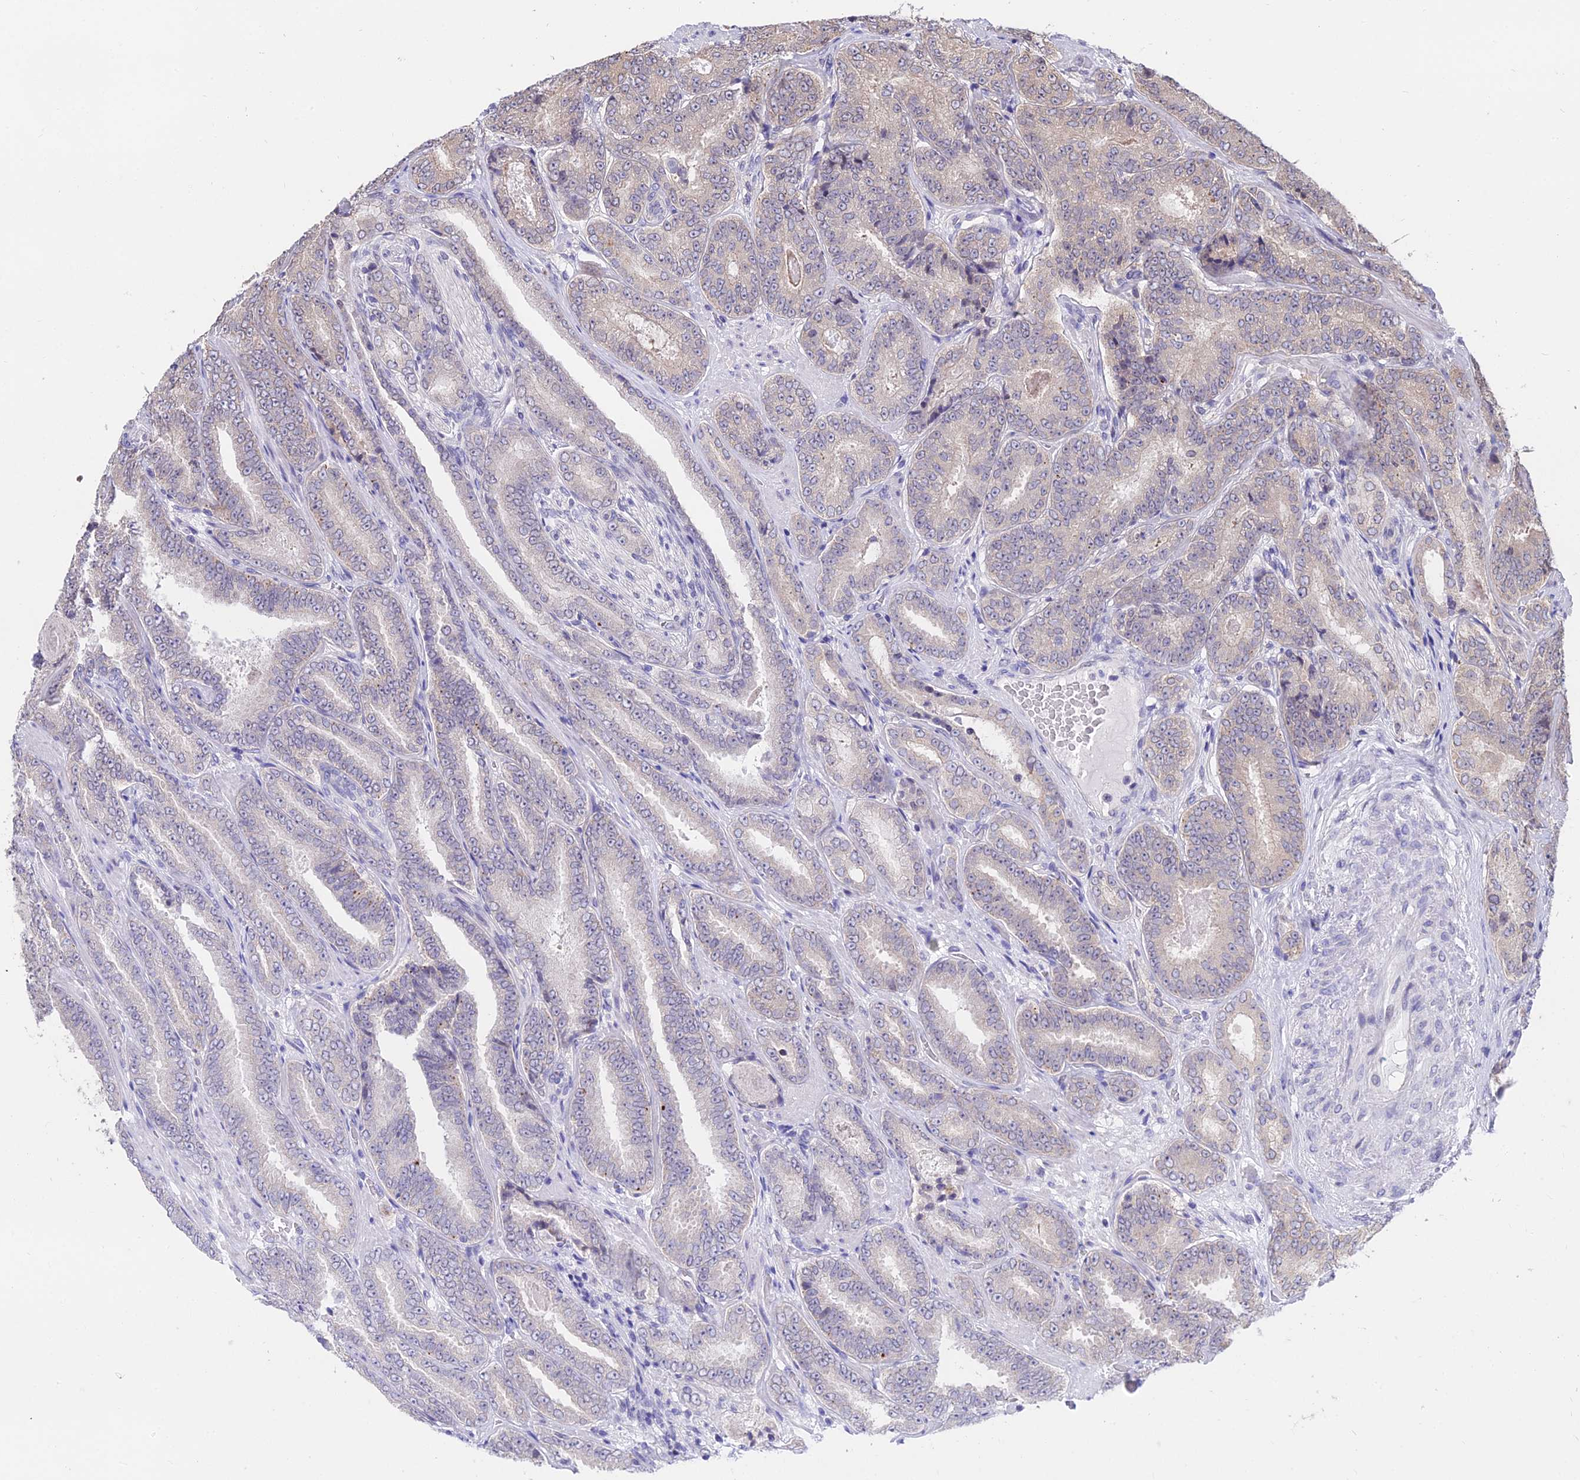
{"staining": {"intensity": "weak", "quantity": "<25%", "location": "cytoplasmic/membranous"}, "tissue": "prostate cancer", "cell_type": "Tumor cells", "image_type": "cancer", "snomed": [{"axis": "morphology", "description": "Adenocarcinoma, High grade"}, {"axis": "topography", "description": "Prostate"}], "caption": "There is no significant positivity in tumor cells of adenocarcinoma (high-grade) (prostate).", "gene": "INPP4A", "patient": {"sex": "male", "age": 72}}